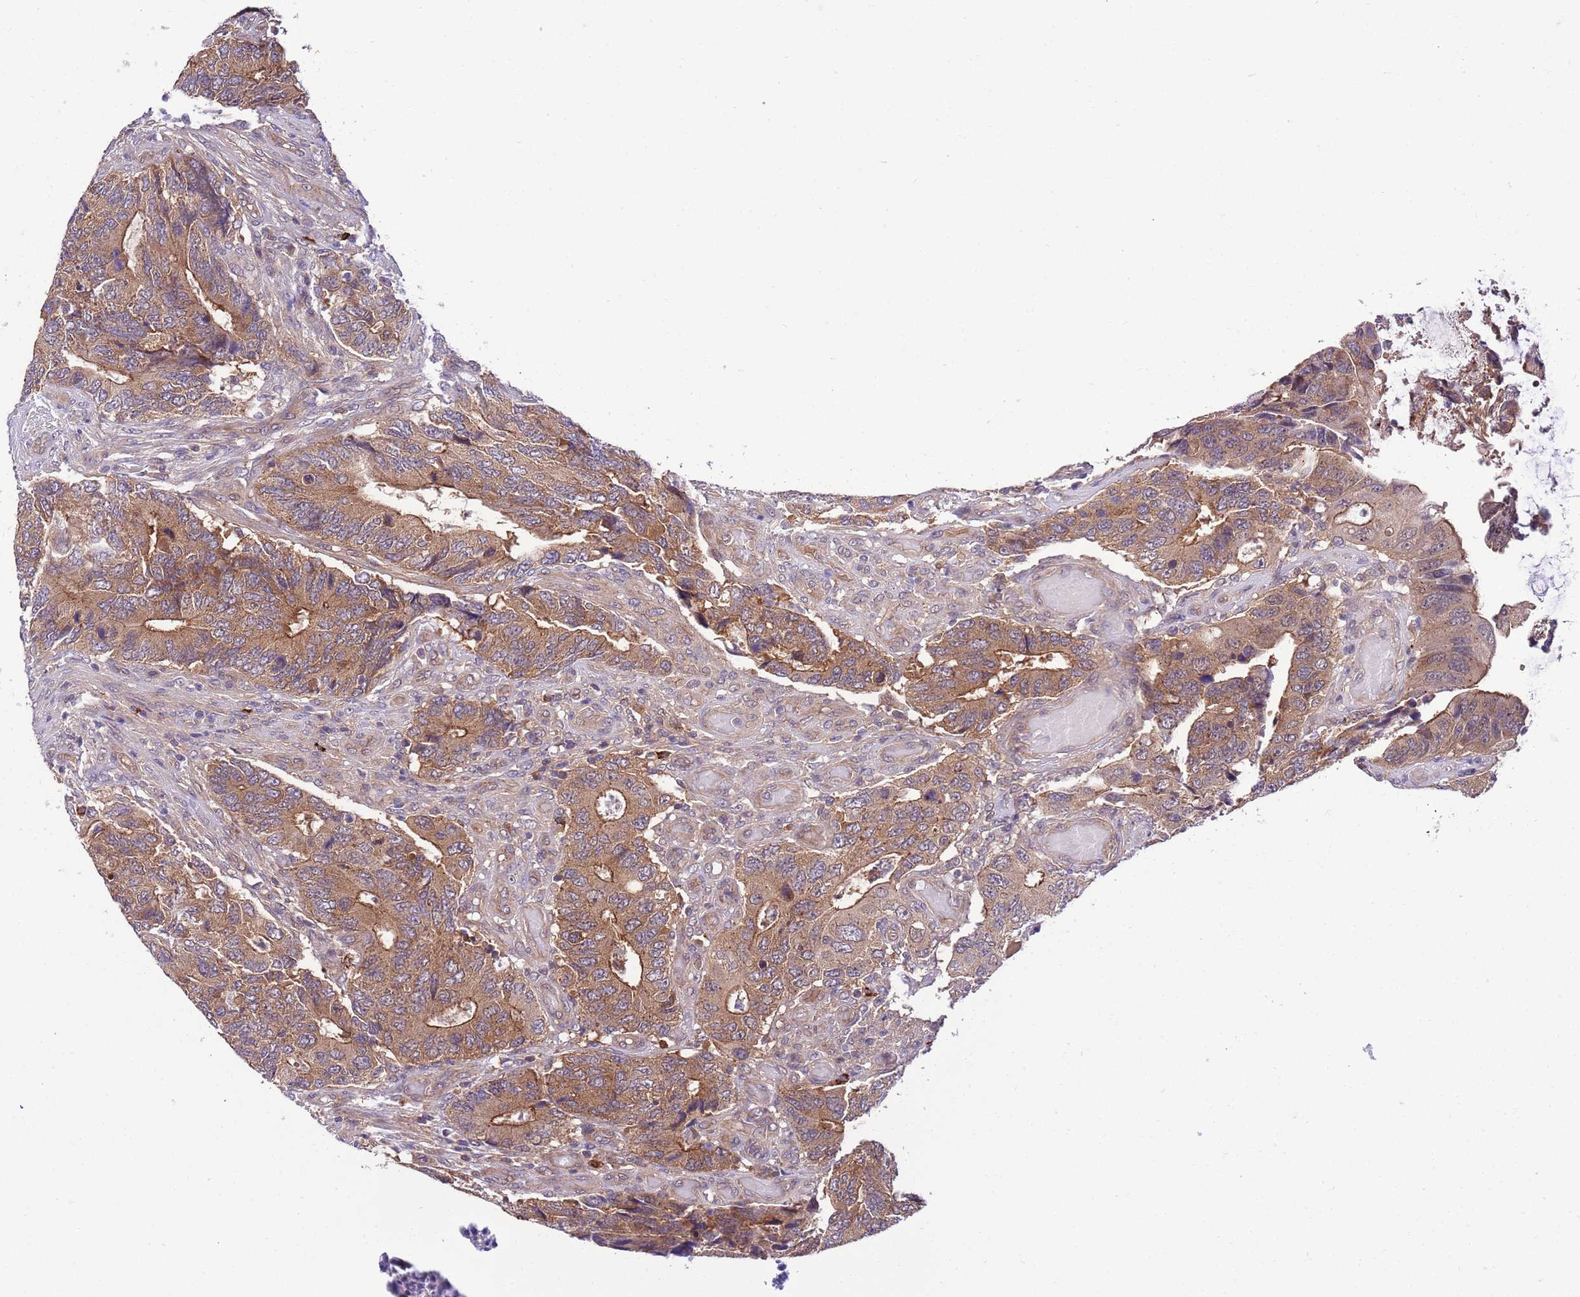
{"staining": {"intensity": "moderate", "quantity": ">75%", "location": "cytoplasmic/membranous"}, "tissue": "colorectal cancer", "cell_type": "Tumor cells", "image_type": "cancer", "snomed": [{"axis": "morphology", "description": "Adenocarcinoma, NOS"}, {"axis": "topography", "description": "Colon"}], "caption": "Immunohistochemistry (IHC) micrograph of neoplastic tissue: human colorectal cancer (adenocarcinoma) stained using immunohistochemistry (IHC) reveals medium levels of moderate protein expression localized specifically in the cytoplasmic/membranous of tumor cells, appearing as a cytoplasmic/membranous brown color.", "gene": "DONSON", "patient": {"sex": "male", "age": 87}}